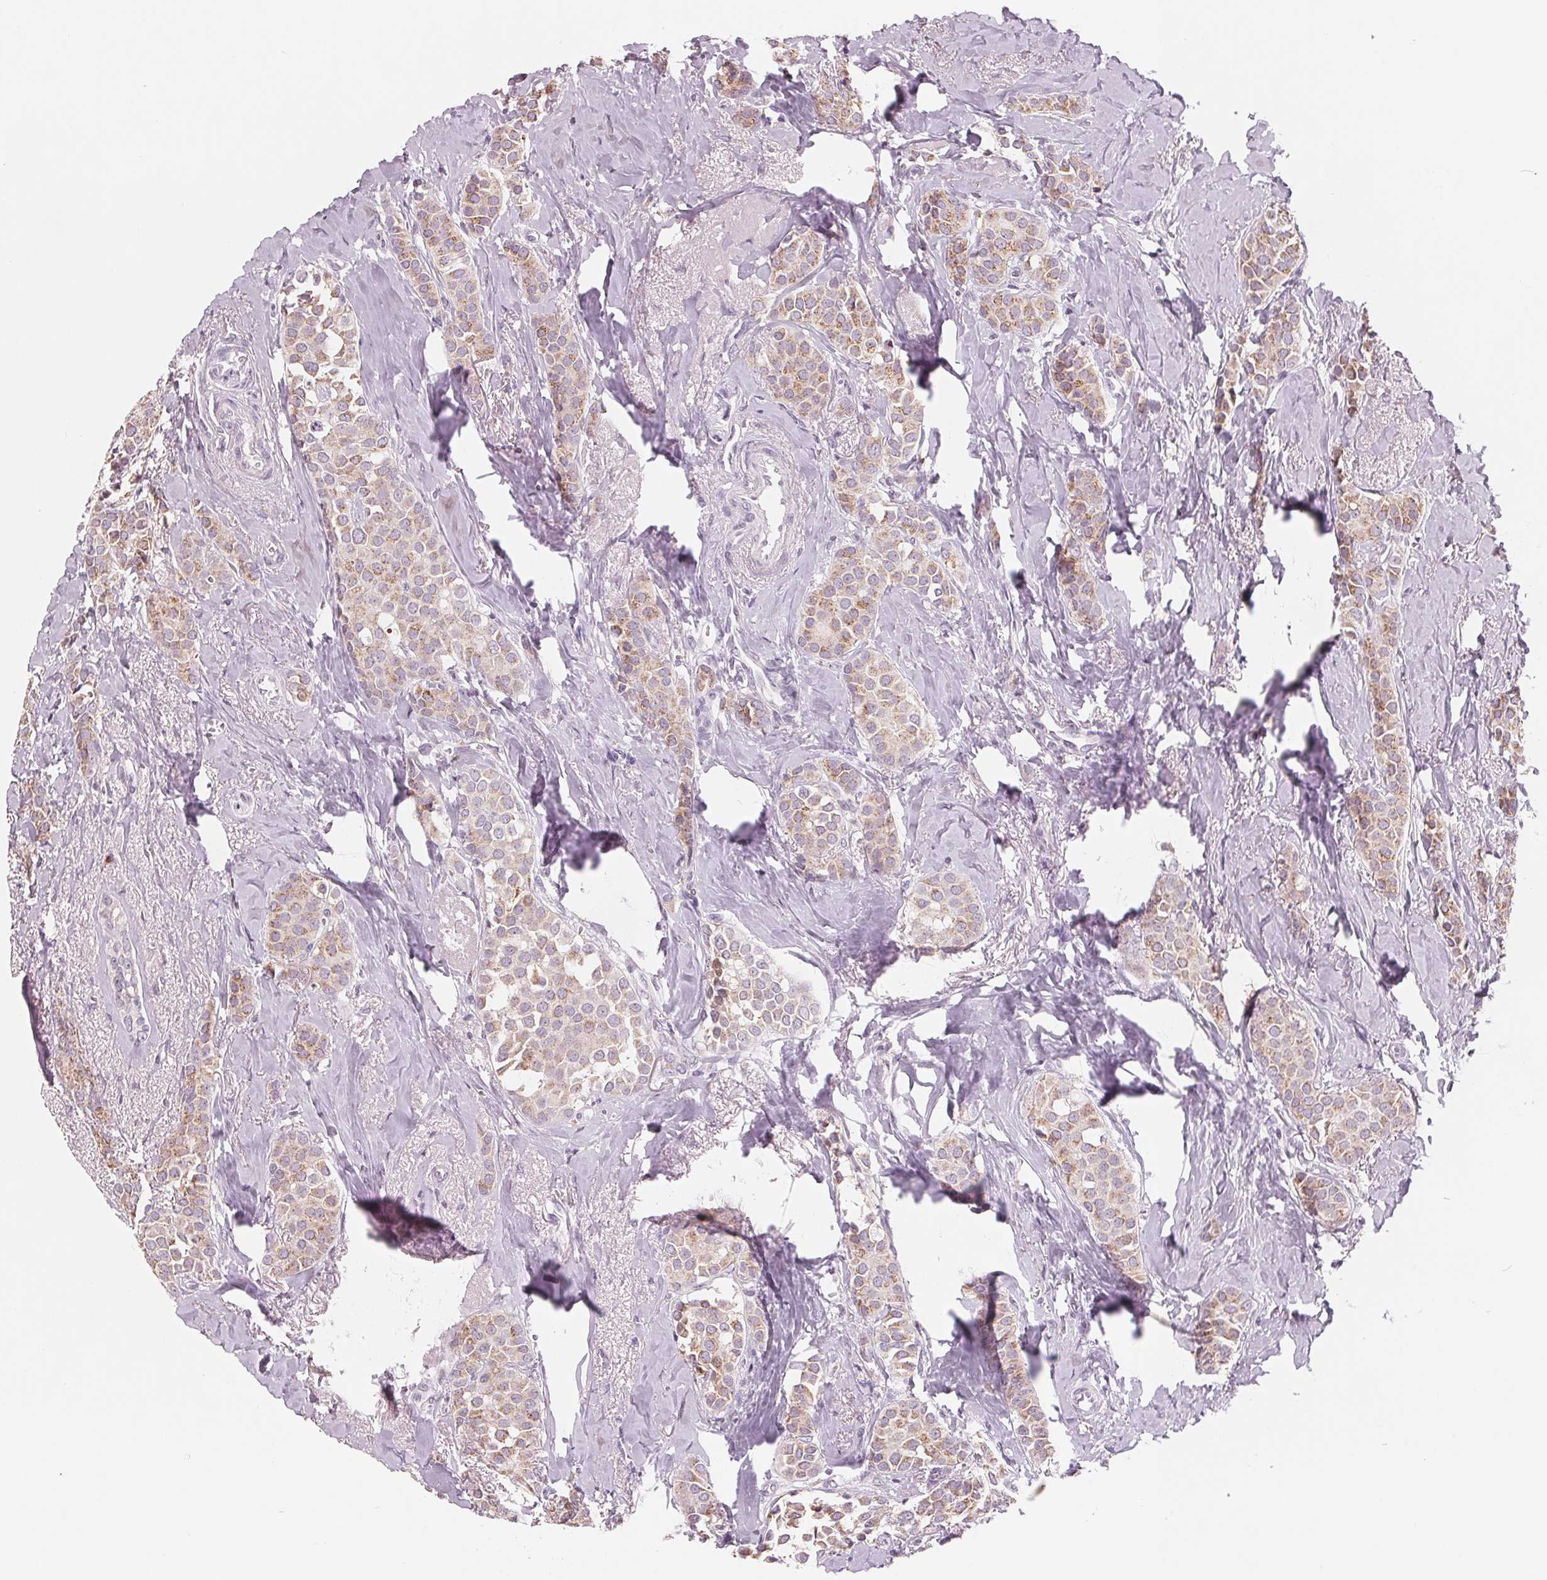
{"staining": {"intensity": "weak", "quantity": "25%-75%", "location": "cytoplasmic/membranous"}, "tissue": "breast cancer", "cell_type": "Tumor cells", "image_type": "cancer", "snomed": [{"axis": "morphology", "description": "Duct carcinoma"}, {"axis": "topography", "description": "Breast"}], "caption": "Breast infiltrating ductal carcinoma was stained to show a protein in brown. There is low levels of weak cytoplasmic/membranous positivity in approximately 25%-75% of tumor cells.", "gene": "IL9R", "patient": {"sex": "female", "age": 79}}